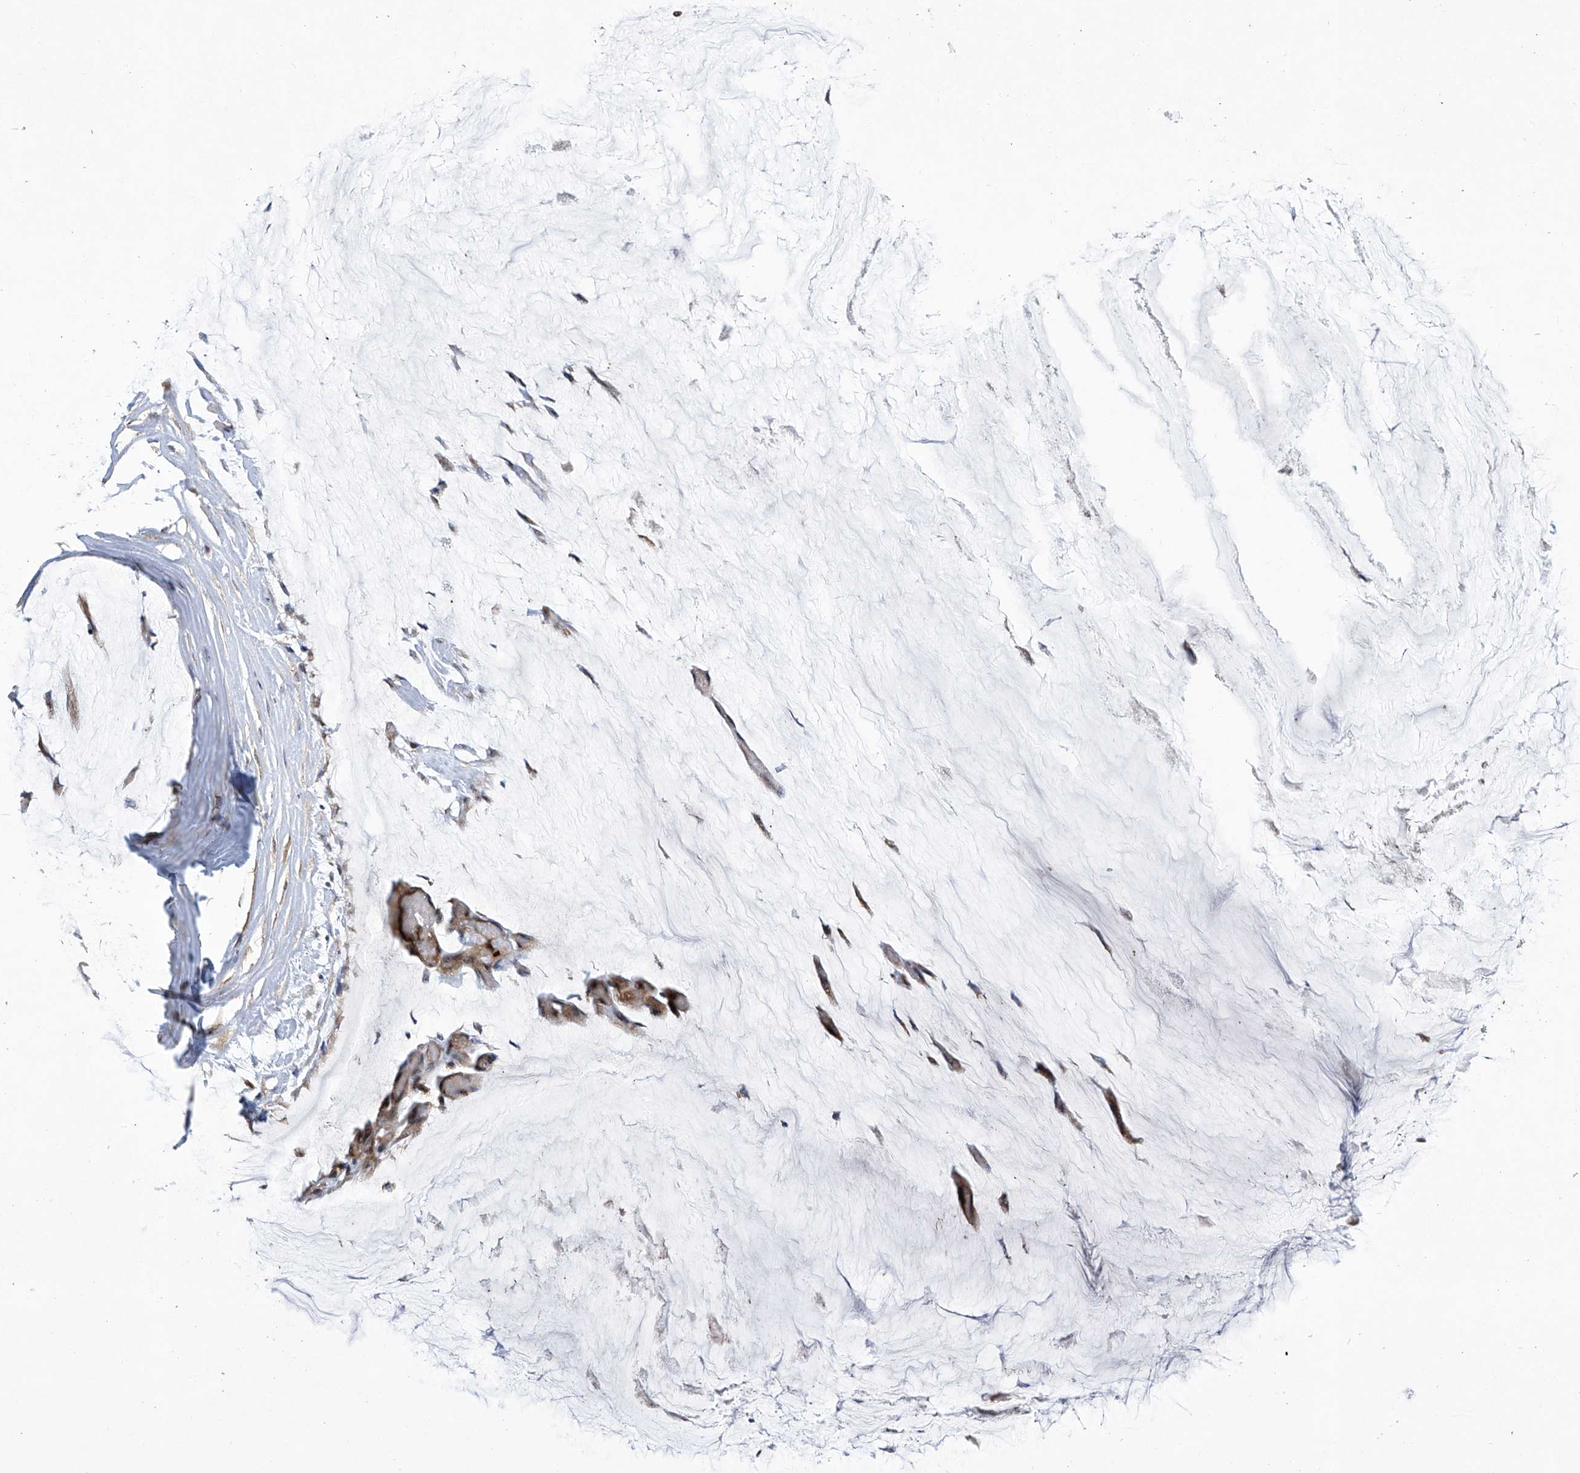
{"staining": {"intensity": "moderate", "quantity": ">75%", "location": "cytoplasmic/membranous"}, "tissue": "ovarian cancer", "cell_type": "Tumor cells", "image_type": "cancer", "snomed": [{"axis": "morphology", "description": "Cystadenocarcinoma, mucinous, NOS"}, {"axis": "topography", "description": "Ovary"}], "caption": "A micrograph of ovarian mucinous cystadenocarcinoma stained for a protein displays moderate cytoplasmic/membranous brown staining in tumor cells.", "gene": "CISH", "patient": {"sex": "female", "age": 39}}